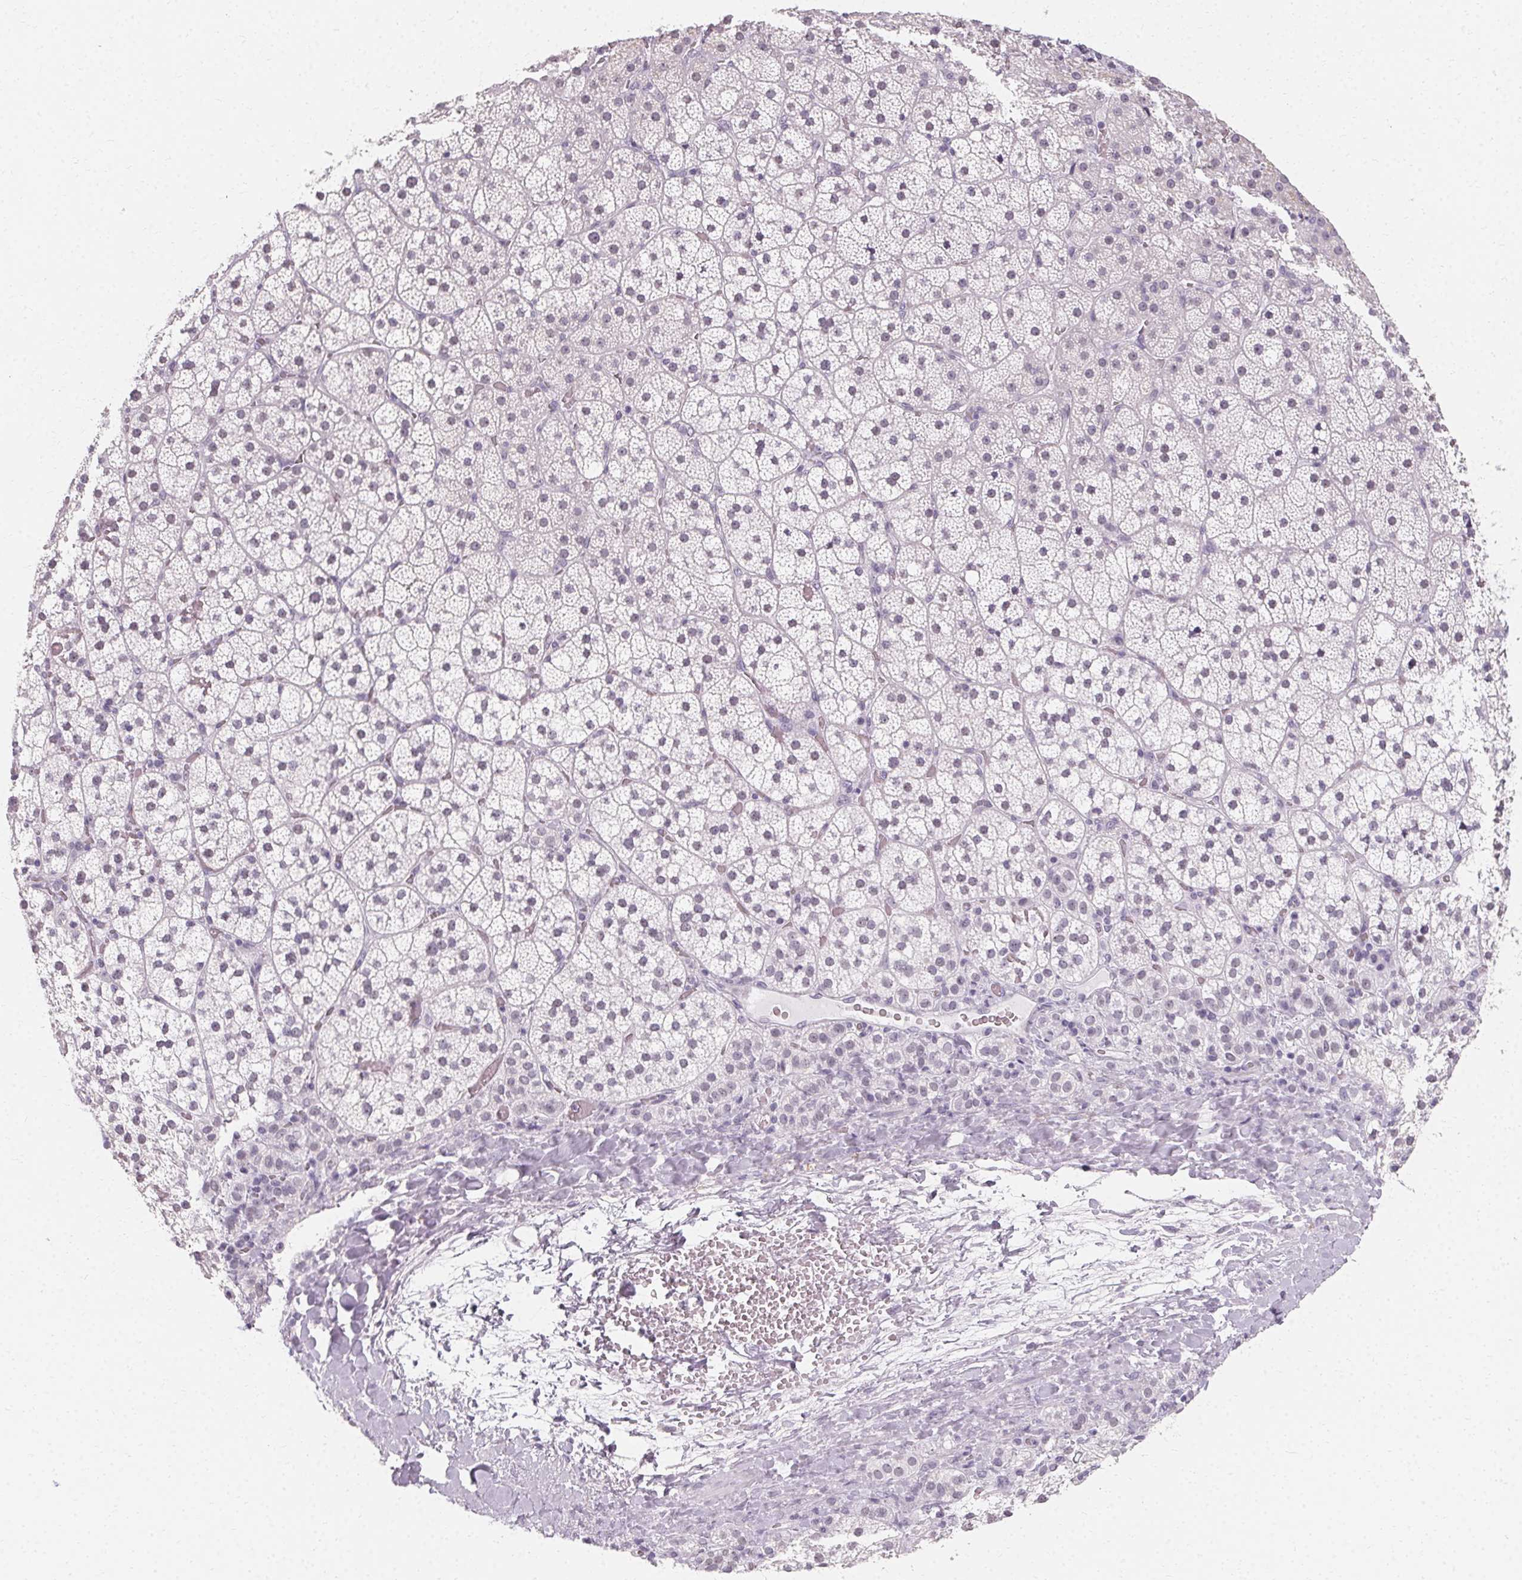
{"staining": {"intensity": "negative", "quantity": "none", "location": "none"}, "tissue": "adrenal gland", "cell_type": "Glandular cells", "image_type": "normal", "snomed": [{"axis": "morphology", "description": "Normal tissue, NOS"}, {"axis": "topography", "description": "Adrenal gland"}], "caption": "Immunohistochemistry photomicrograph of benign human adrenal gland stained for a protein (brown), which exhibits no positivity in glandular cells.", "gene": "SYNPR", "patient": {"sex": "male", "age": 53}}